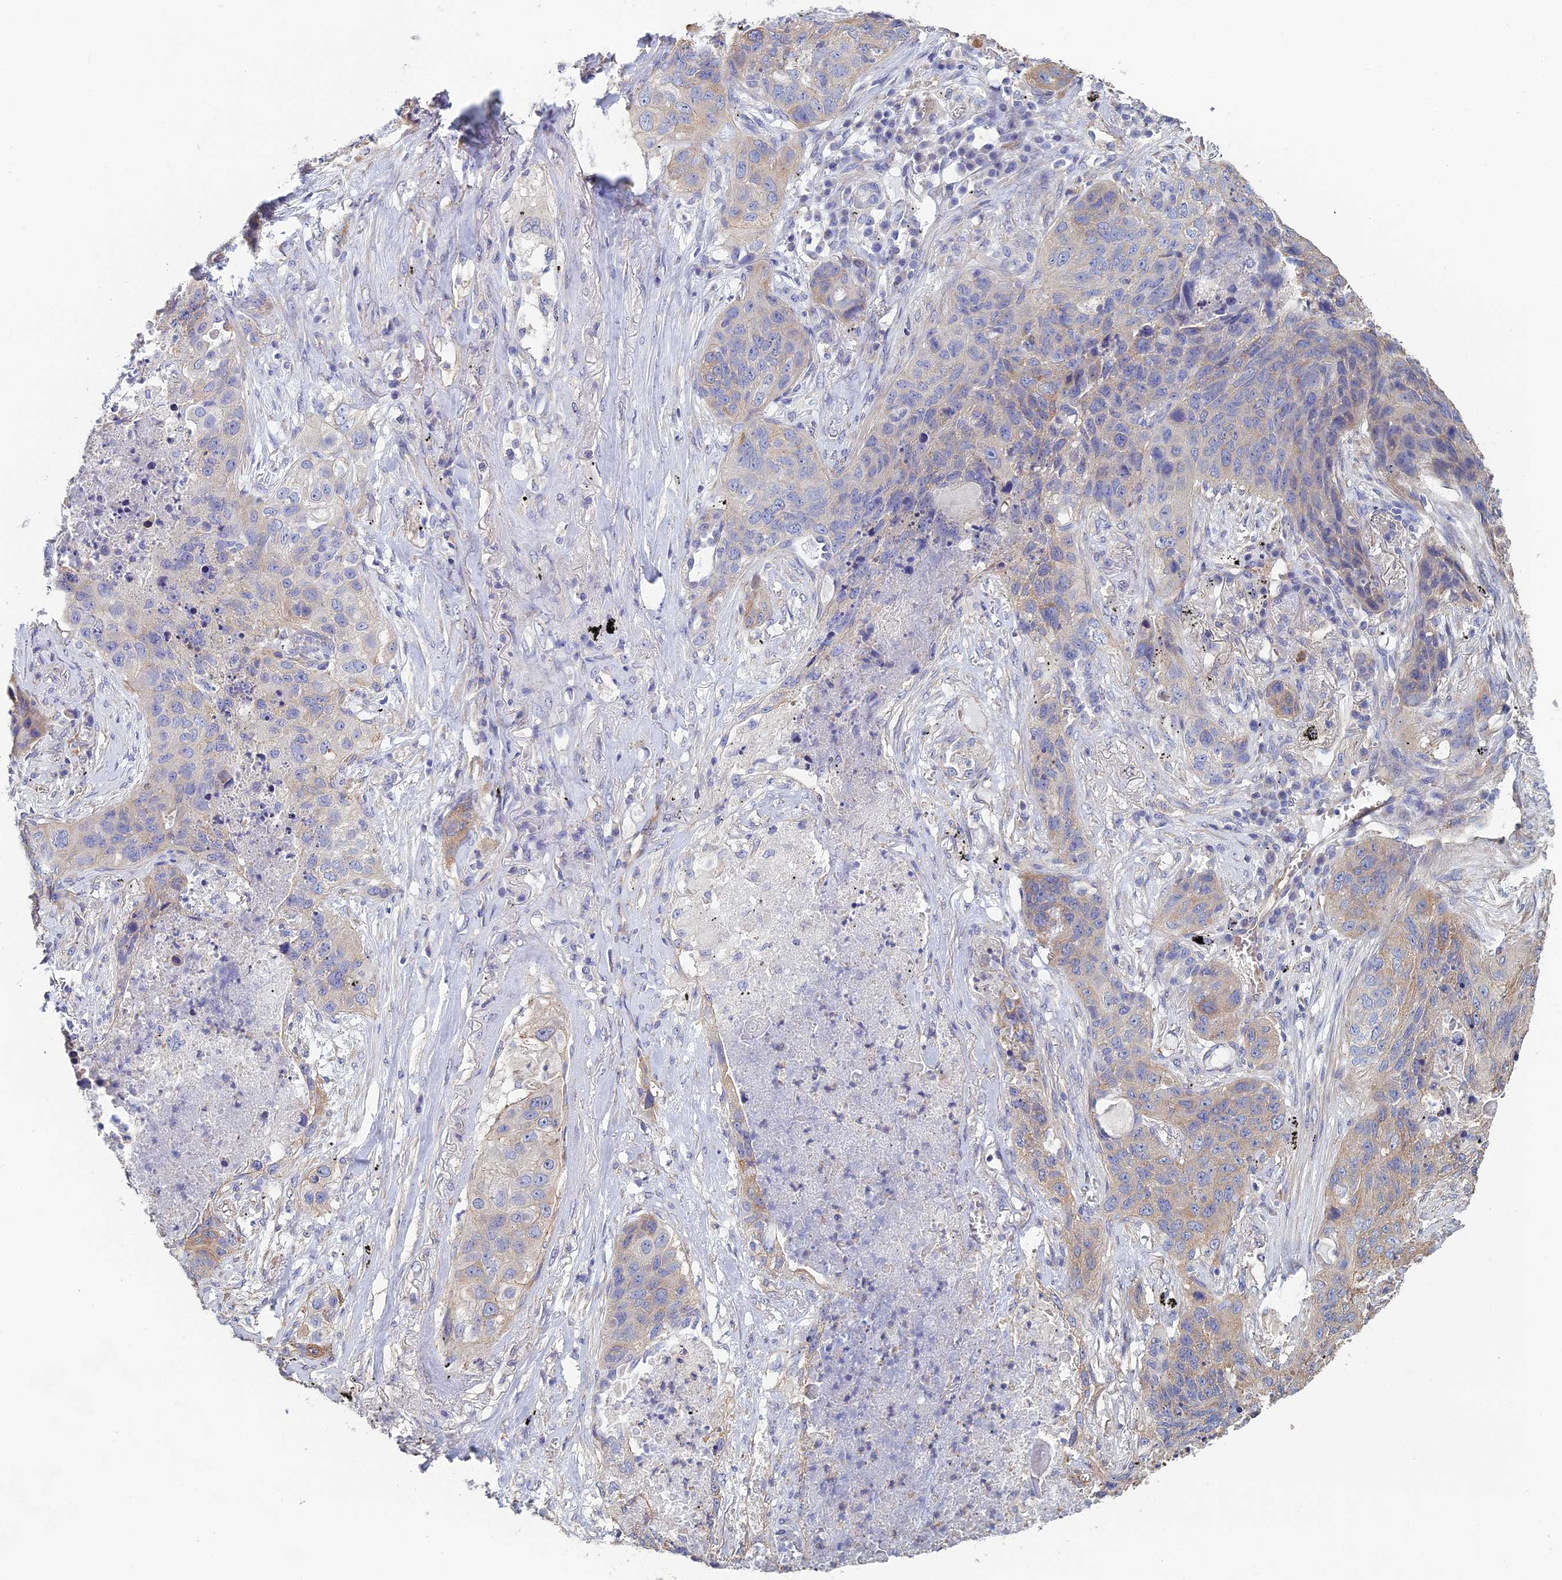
{"staining": {"intensity": "weak", "quantity": "<25%", "location": "cytoplasmic/membranous"}, "tissue": "lung cancer", "cell_type": "Tumor cells", "image_type": "cancer", "snomed": [{"axis": "morphology", "description": "Squamous cell carcinoma, NOS"}, {"axis": "topography", "description": "Lung"}], "caption": "Immunohistochemical staining of lung cancer reveals no significant staining in tumor cells.", "gene": "PCDHA5", "patient": {"sex": "female", "age": 63}}